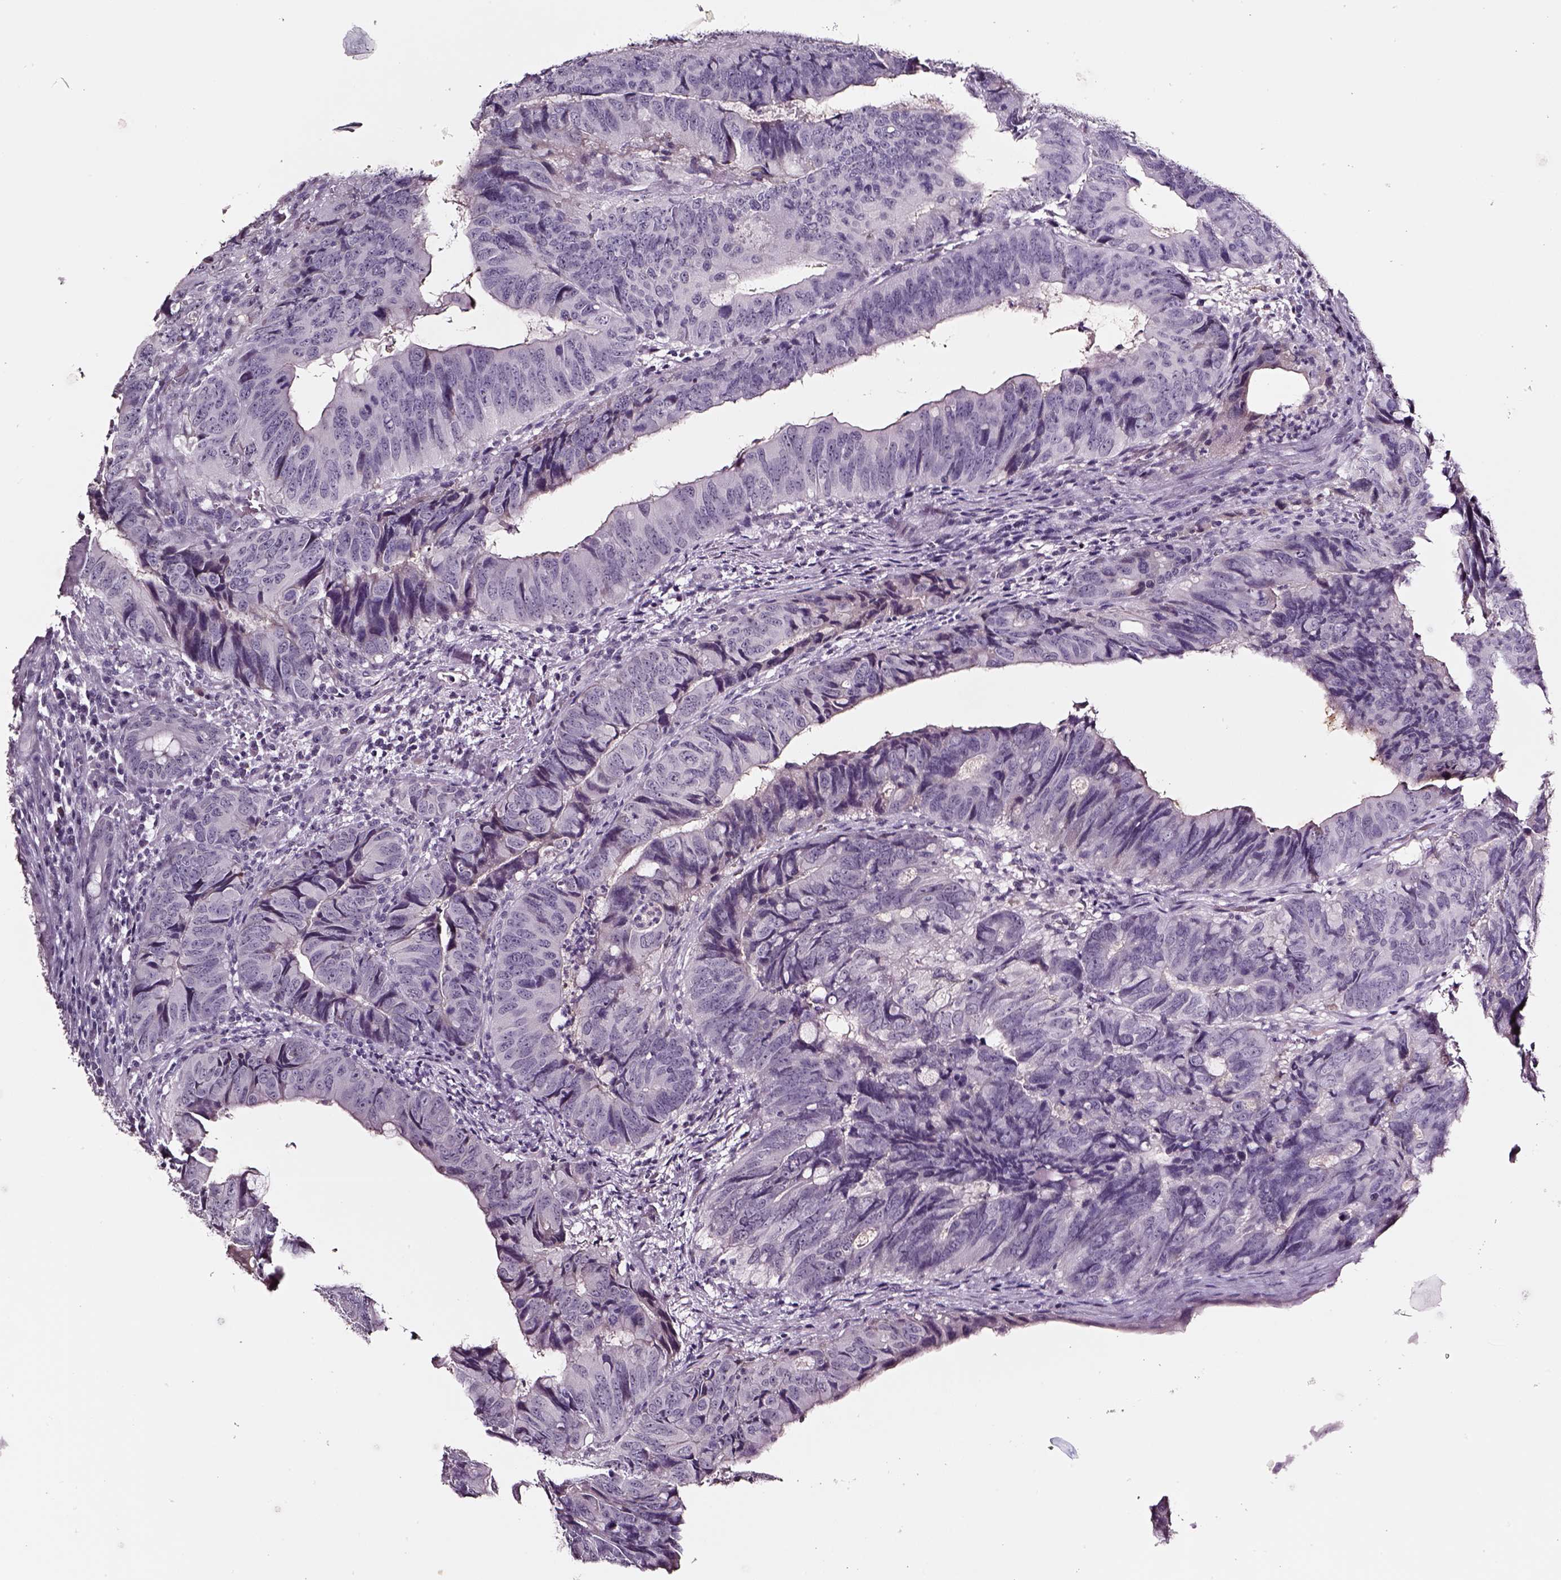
{"staining": {"intensity": "negative", "quantity": "none", "location": "none"}, "tissue": "colorectal cancer", "cell_type": "Tumor cells", "image_type": "cancer", "snomed": [{"axis": "morphology", "description": "Adenocarcinoma, NOS"}, {"axis": "topography", "description": "Colon"}], "caption": "Tumor cells are negative for protein expression in human colorectal cancer.", "gene": "SMIM17", "patient": {"sex": "male", "age": 79}}